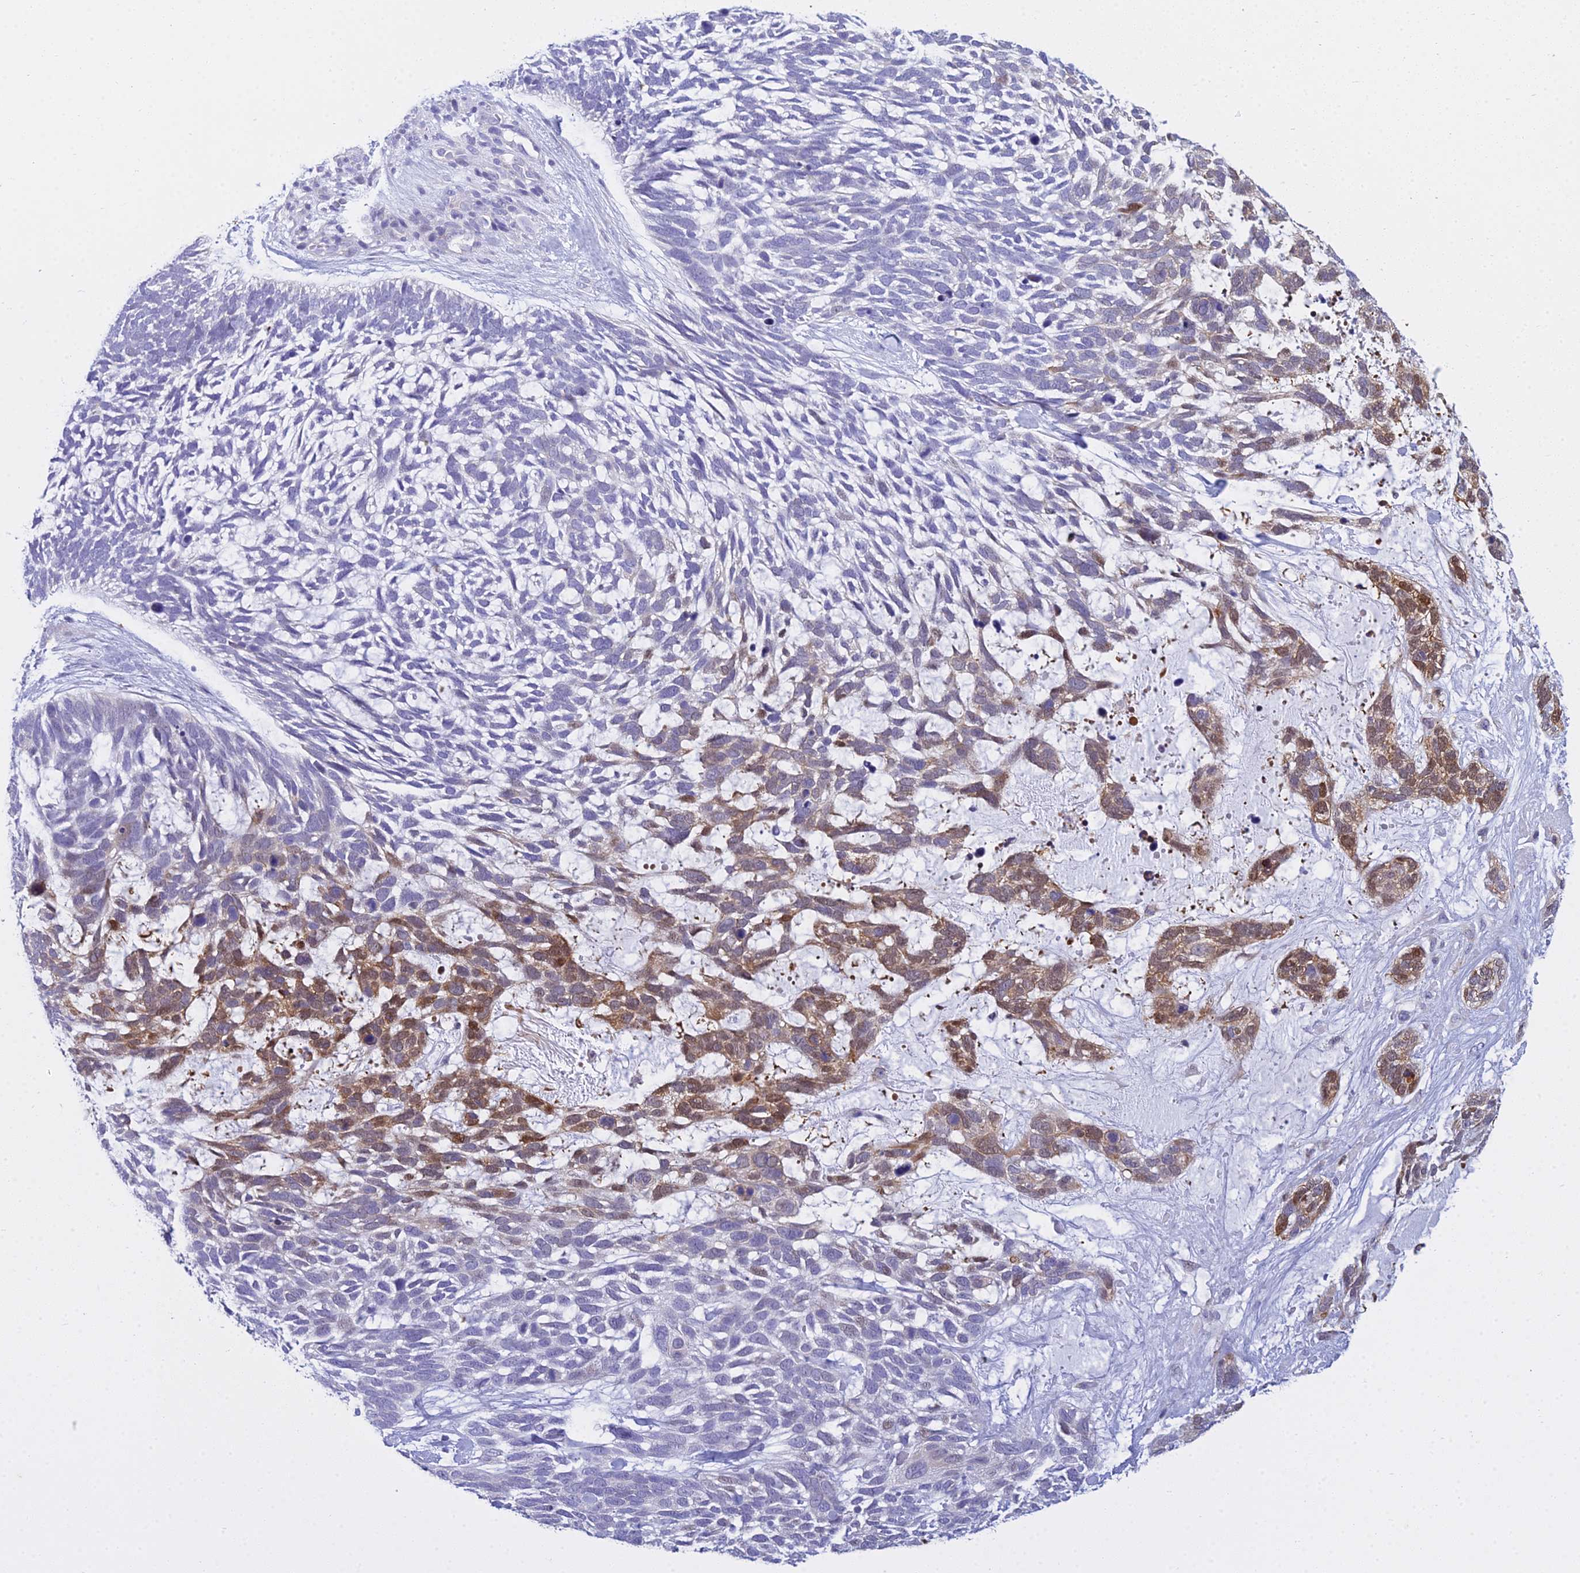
{"staining": {"intensity": "moderate", "quantity": "25%-75%", "location": "cytoplasmic/membranous,nuclear"}, "tissue": "skin cancer", "cell_type": "Tumor cells", "image_type": "cancer", "snomed": [{"axis": "morphology", "description": "Basal cell carcinoma"}, {"axis": "topography", "description": "Skin"}], "caption": "High-power microscopy captured an IHC micrograph of skin cancer, revealing moderate cytoplasmic/membranous and nuclear positivity in about 25%-75% of tumor cells. The protein is stained brown, and the nuclei are stained in blue (DAB (3,3'-diaminobenzidine) IHC with brightfield microscopy, high magnification).", "gene": "ZMIZ1", "patient": {"sex": "male", "age": 88}}